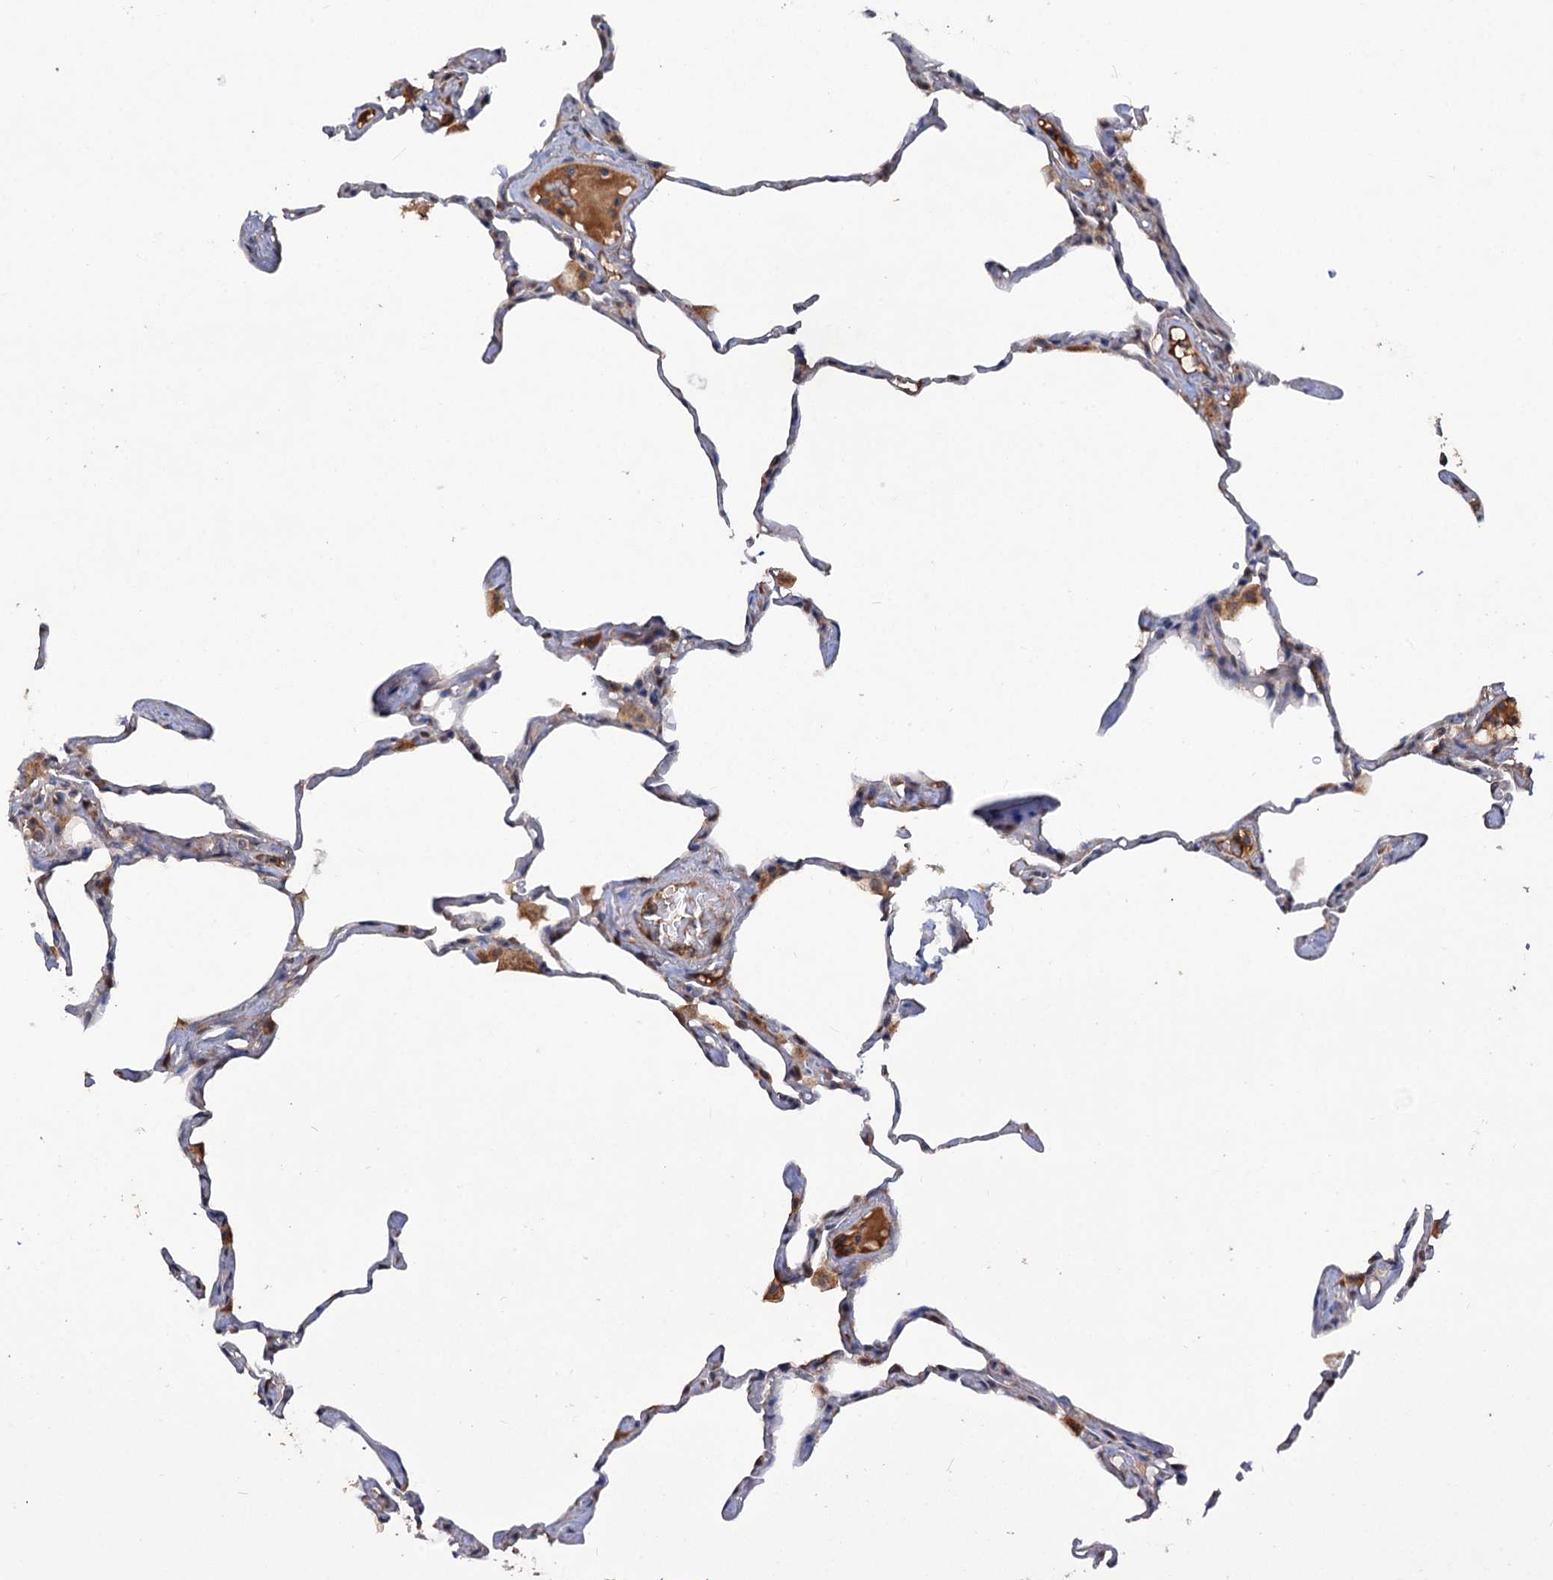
{"staining": {"intensity": "moderate", "quantity": "25%-75%", "location": "cytoplasmic/membranous"}, "tissue": "lung", "cell_type": "Alveolar cells", "image_type": "normal", "snomed": [{"axis": "morphology", "description": "Normal tissue, NOS"}, {"axis": "topography", "description": "Lung"}], "caption": "A micrograph of human lung stained for a protein exhibits moderate cytoplasmic/membranous brown staining in alveolar cells. (brown staining indicates protein expression, while blue staining denotes nuclei).", "gene": "NUDCD2", "patient": {"sex": "male", "age": 65}}